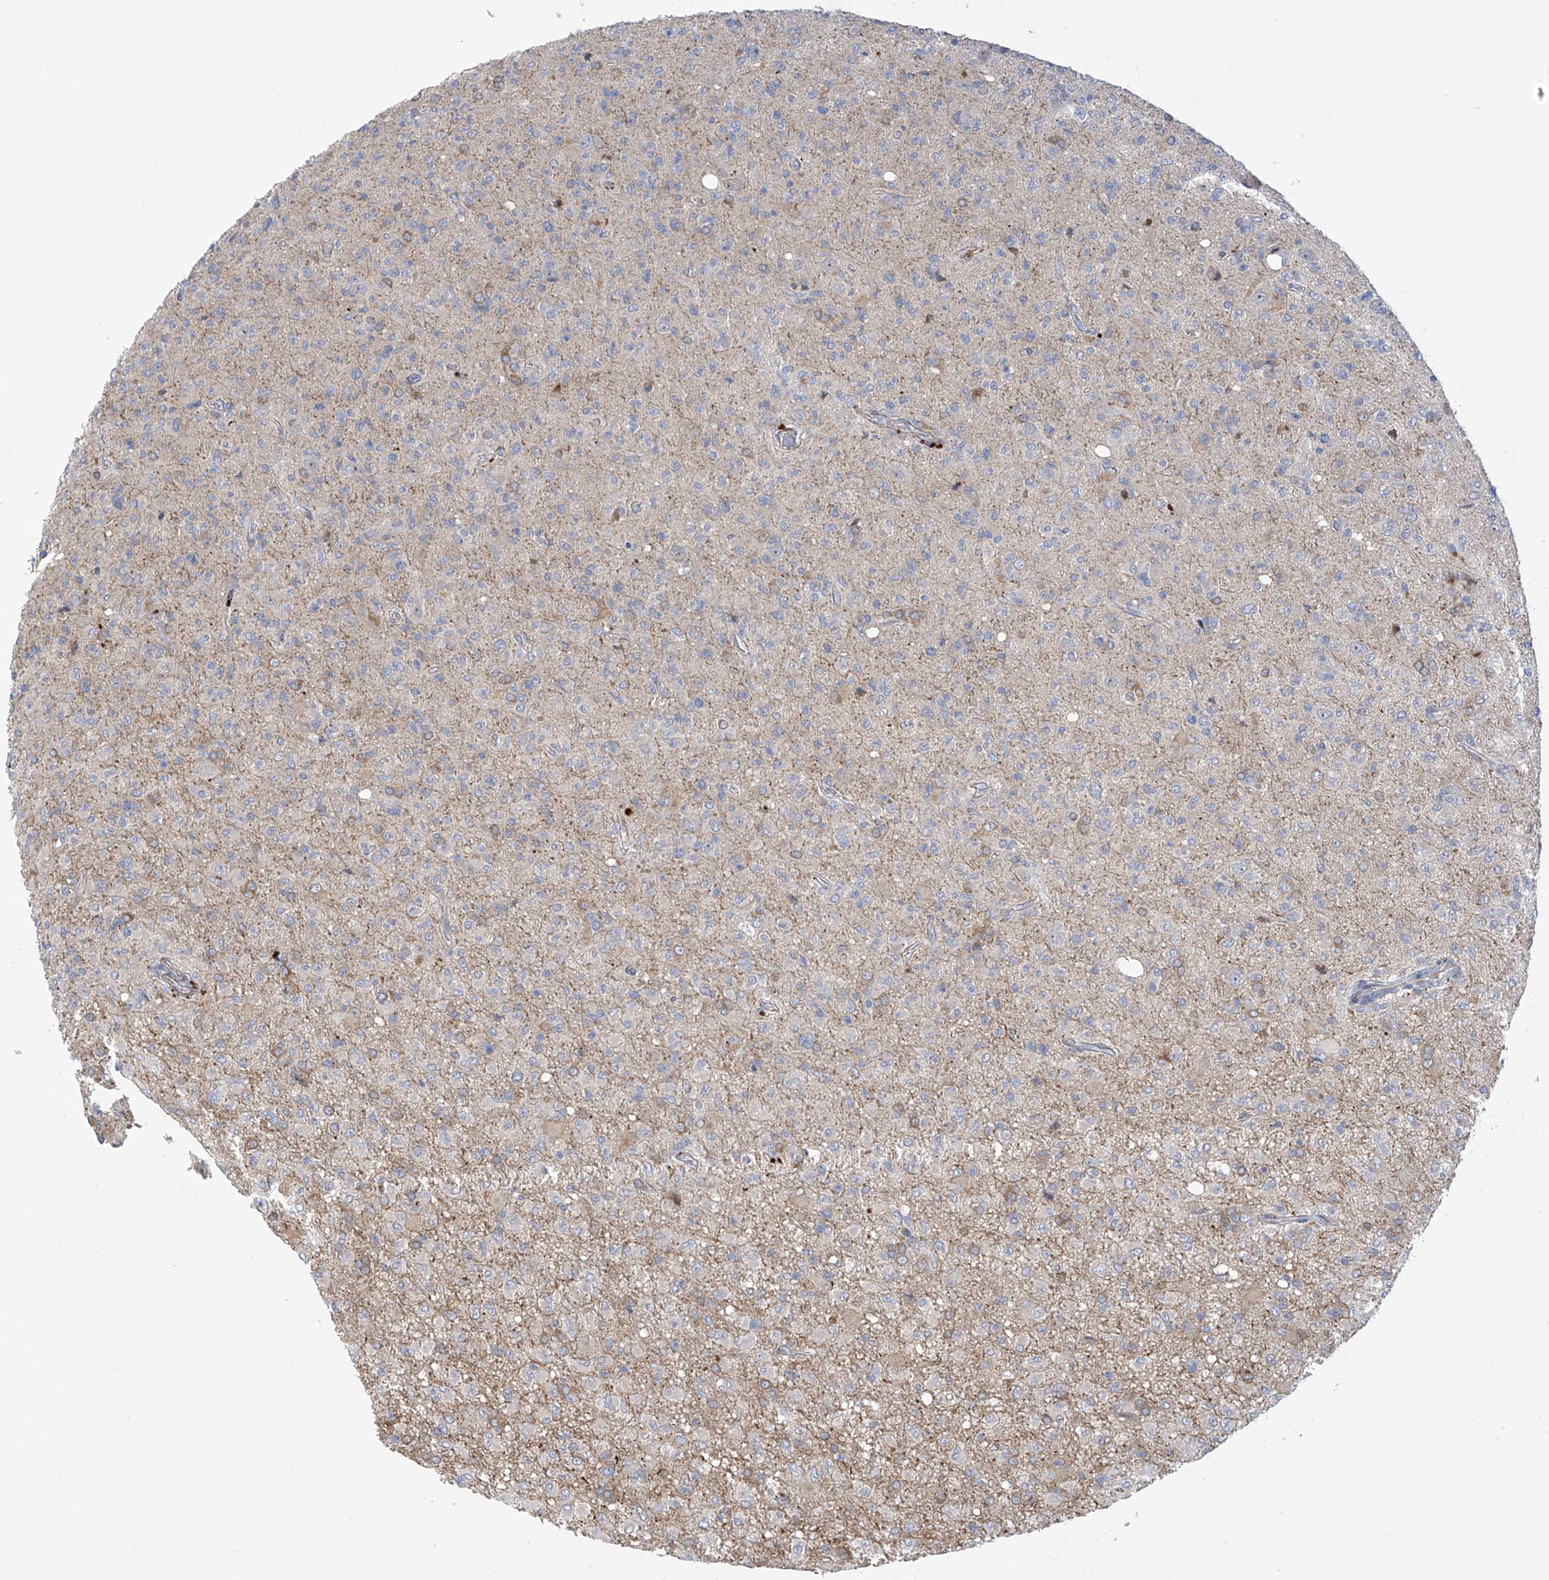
{"staining": {"intensity": "negative", "quantity": "none", "location": "none"}, "tissue": "glioma", "cell_type": "Tumor cells", "image_type": "cancer", "snomed": [{"axis": "morphology", "description": "Glioma, malignant, High grade"}, {"axis": "topography", "description": "Brain"}], "caption": "High magnification brightfield microscopy of glioma stained with DAB (3,3'-diaminobenzidine) (brown) and counterstained with hematoxylin (blue): tumor cells show no significant staining. Brightfield microscopy of immunohistochemistry (IHC) stained with DAB (3,3'-diaminobenzidine) (brown) and hematoxylin (blue), captured at high magnification.", "gene": "ZNF641", "patient": {"sex": "female", "age": 57}}